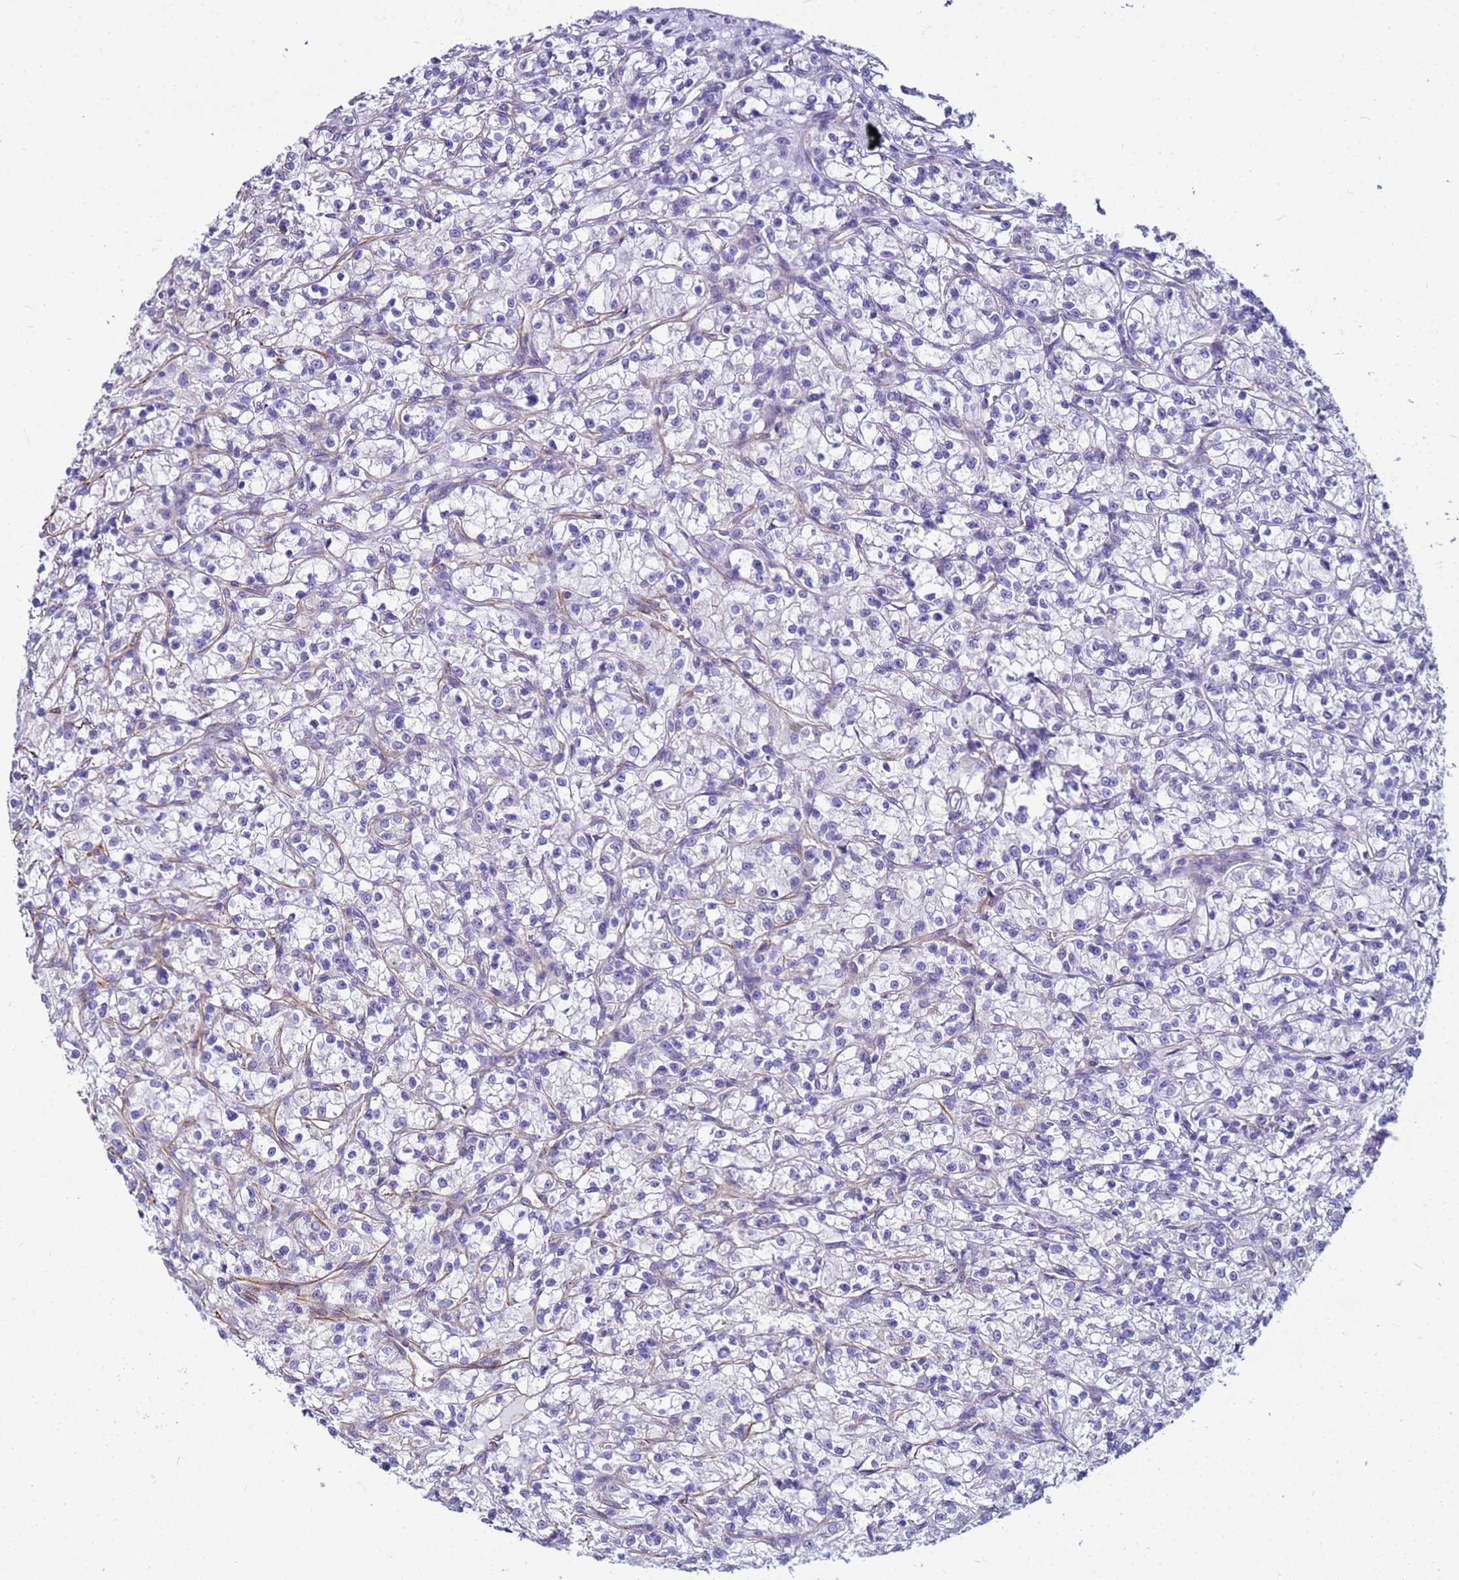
{"staining": {"intensity": "negative", "quantity": "none", "location": "none"}, "tissue": "renal cancer", "cell_type": "Tumor cells", "image_type": "cancer", "snomed": [{"axis": "morphology", "description": "Adenocarcinoma, NOS"}, {"axis": "topography", "description": "Kidney"}], "caption": "Immunohistochemical staining of renal cancer (adenocarcinoma) displays no significant staining in tumor cells.", "gene": "UBXN2B", "patient": {"sex": "female", "age": 59}}